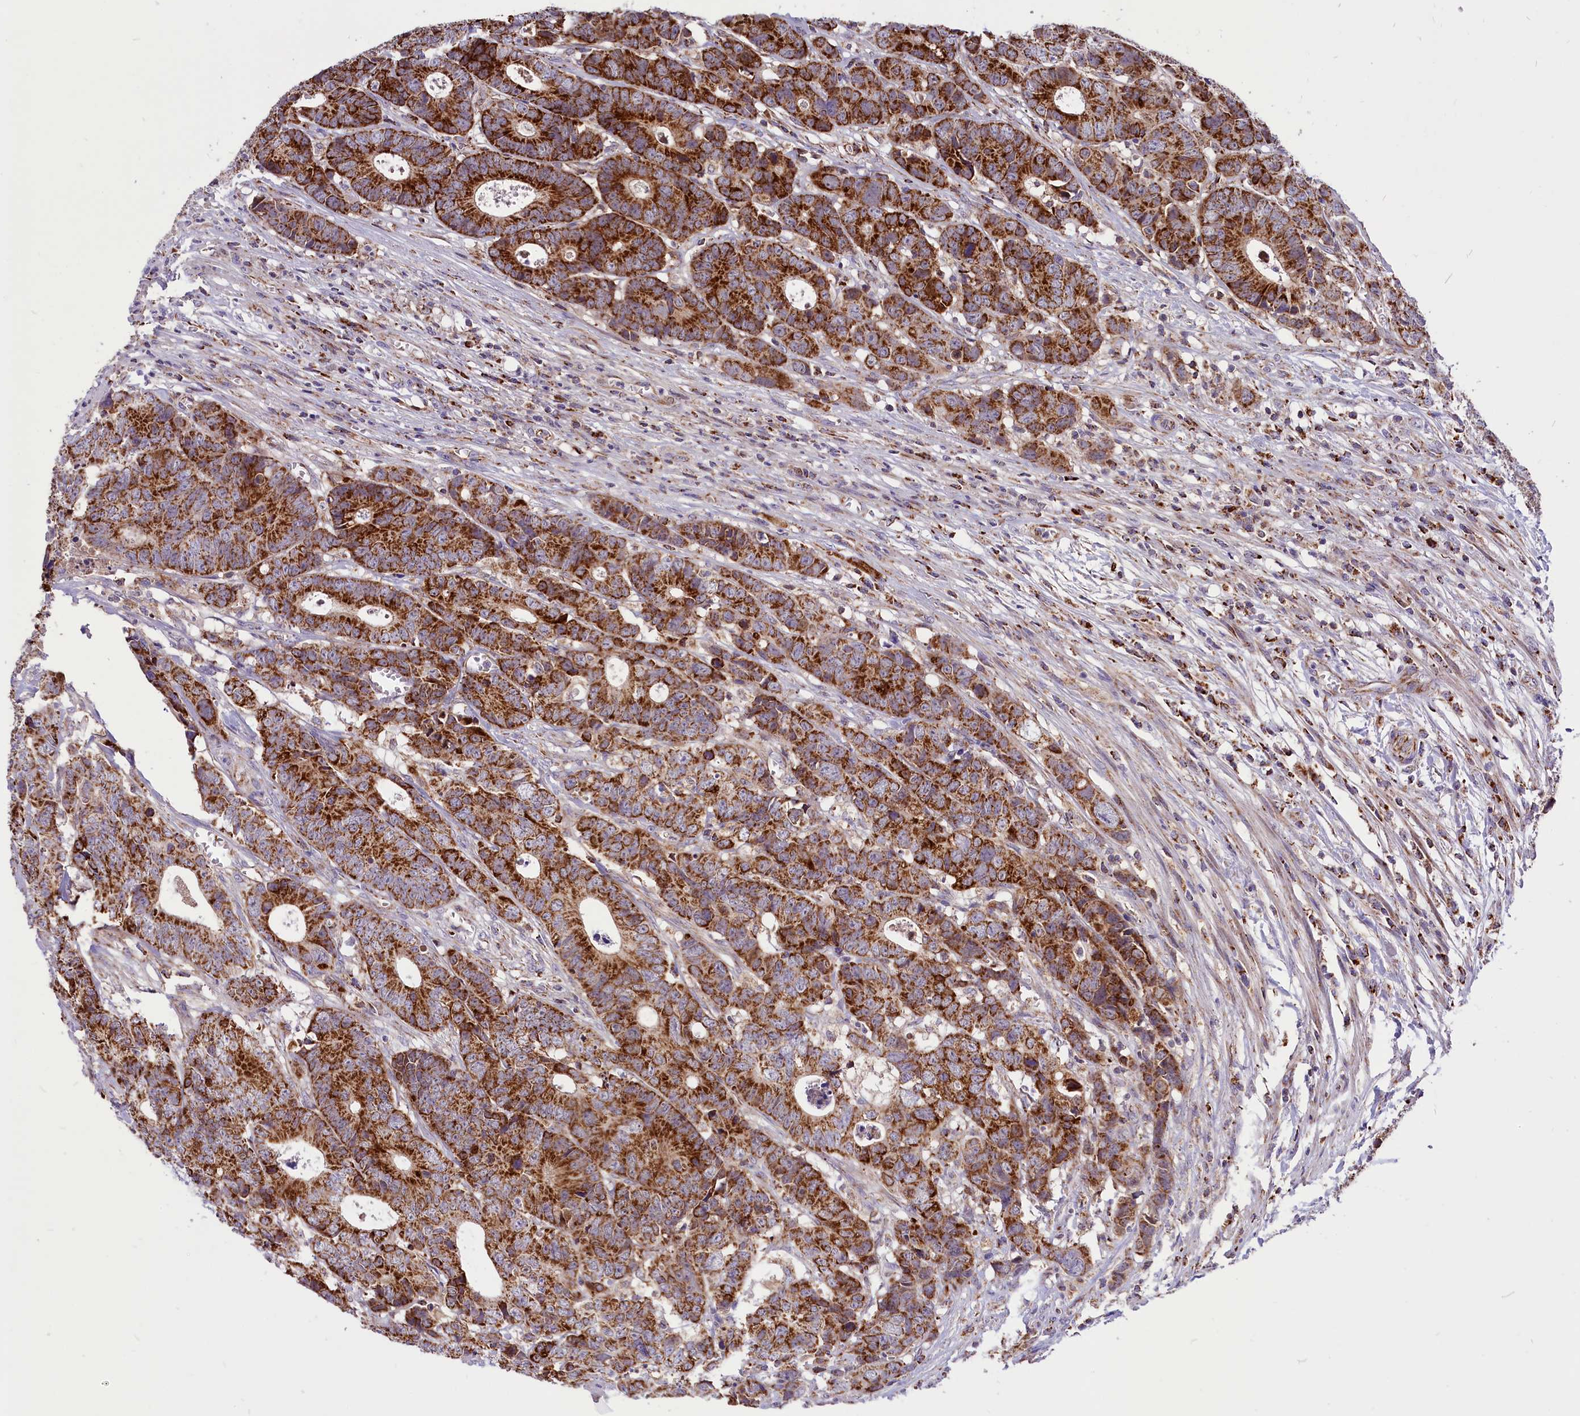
{"staining": {"intensity": "strong", "quantity": "25%-75%", "location": "cytoplasmic/membranous"}, "tissue": "colorectal cancer", "cell_type": "Tumor cells", "image_type": "cancer", "snomed": [{"axis": "morphology", "description": "Adenocarcinoma, NOS"}, {"axis": "topography", "description": "Colon"}], "caption": "Protein expression analysis of human colorectal adenocarcinoma reveals strong cytoplasmic/membranous positivity in about 25%-75% of tumor cells. Nuclei are stained in blue.", "gene": "COX17", "patient": {"sex": "female", "age": 57}}